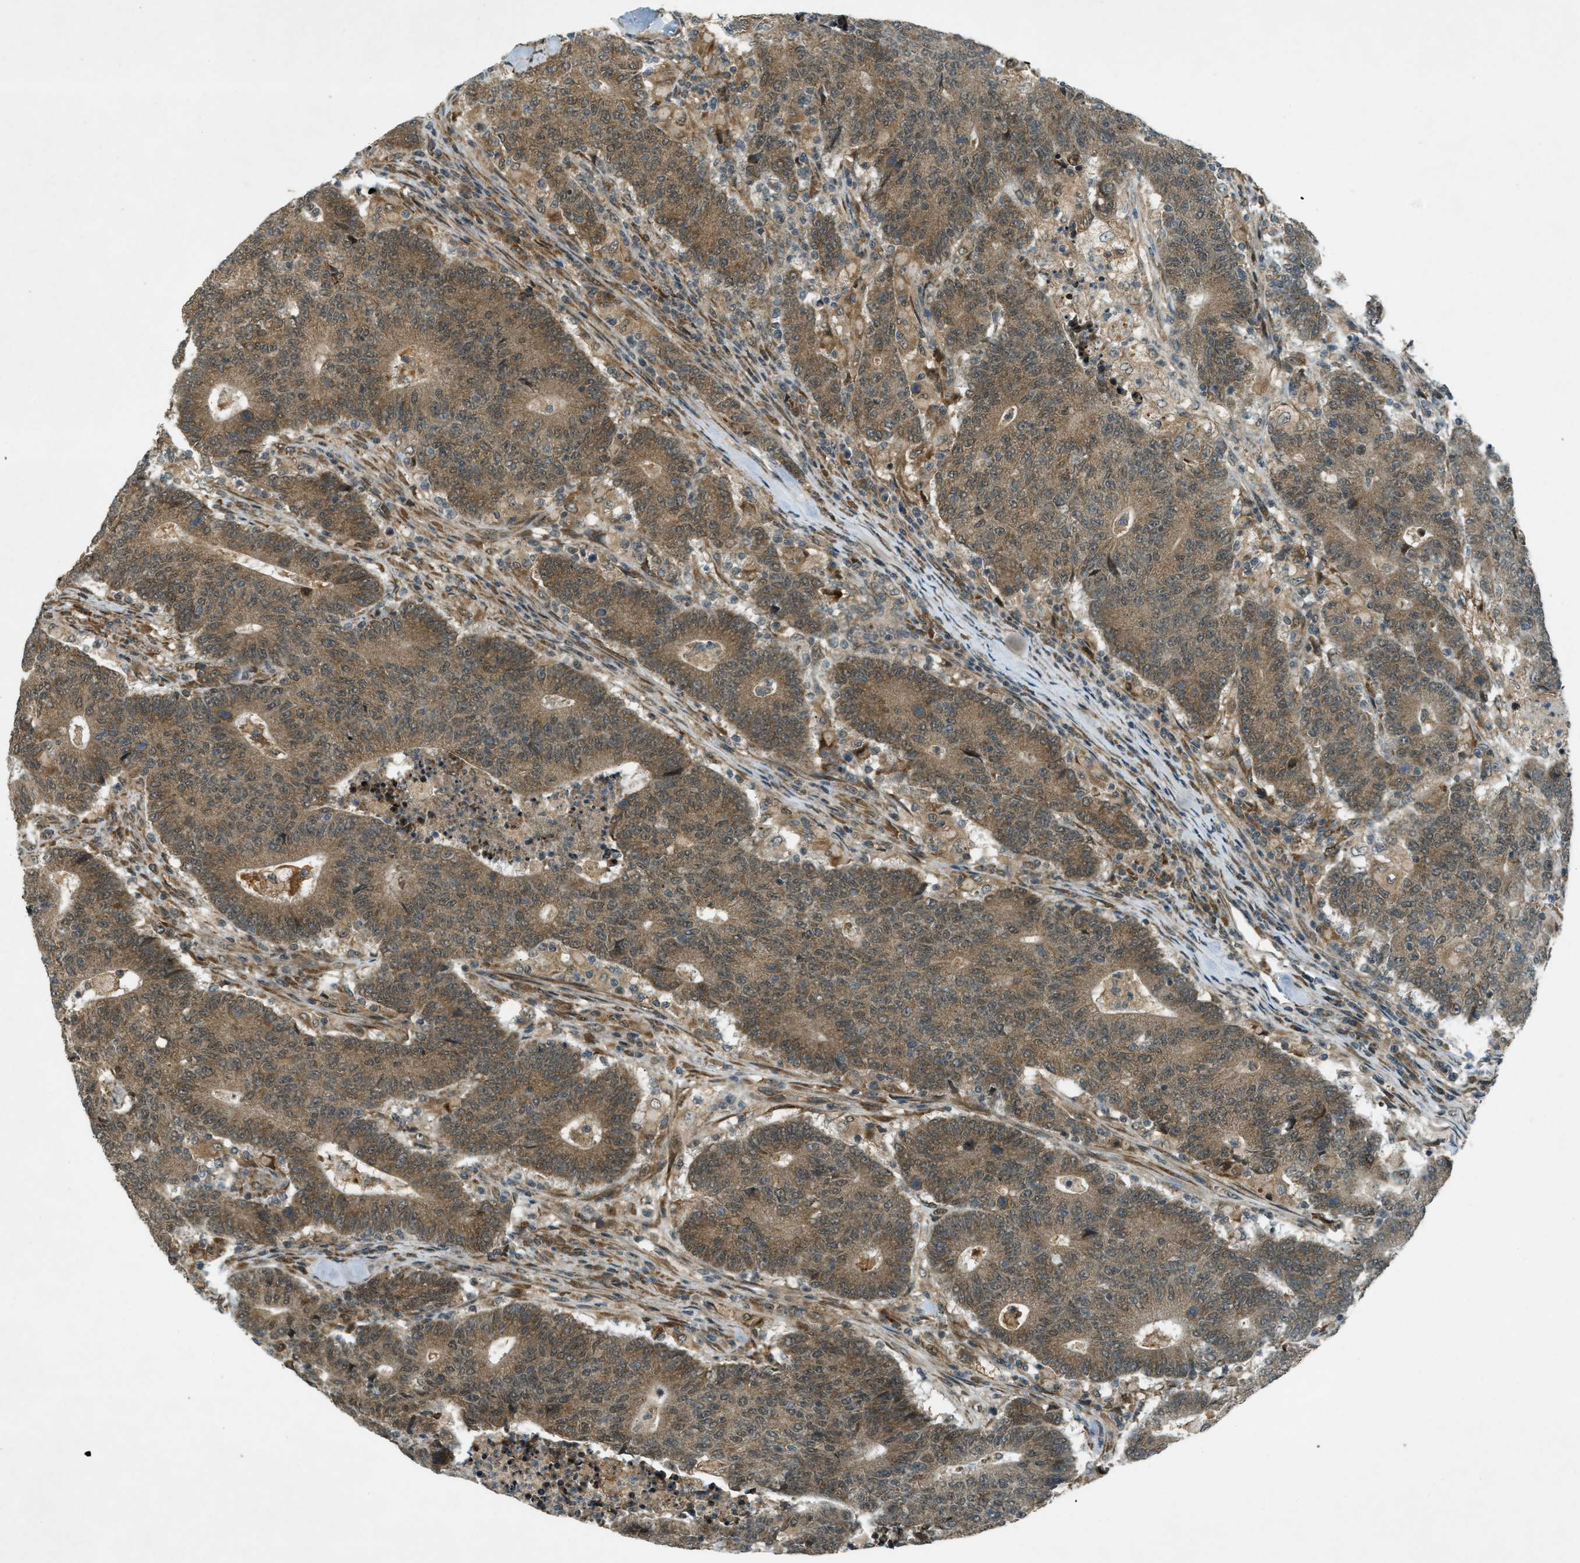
{"staining": {"intensity": "moderate", "quantity": ">75%", "location": "cytoplasmic/membranous"}, "tissue": "colorectal cancer", "cell_type": "Tumor cells", "image_type": "cancer", "snomed": [{"axis": "morphology", "description": "Normal tissue, NOS"}, {"axis": "morphology", "description": "Adenocarcinoma, NOS"}, {"axis": "topography", "description": "Colon"}], "caption": "Adenocarcinoma (colorectal) was stained to show a protein in brown. There is medium levels of moderate cytoplasmic/membranous expression in about >75% of tumor cells.", "gene": "EIF2AK3", "patient": {"sex": "female", "age": 75}}